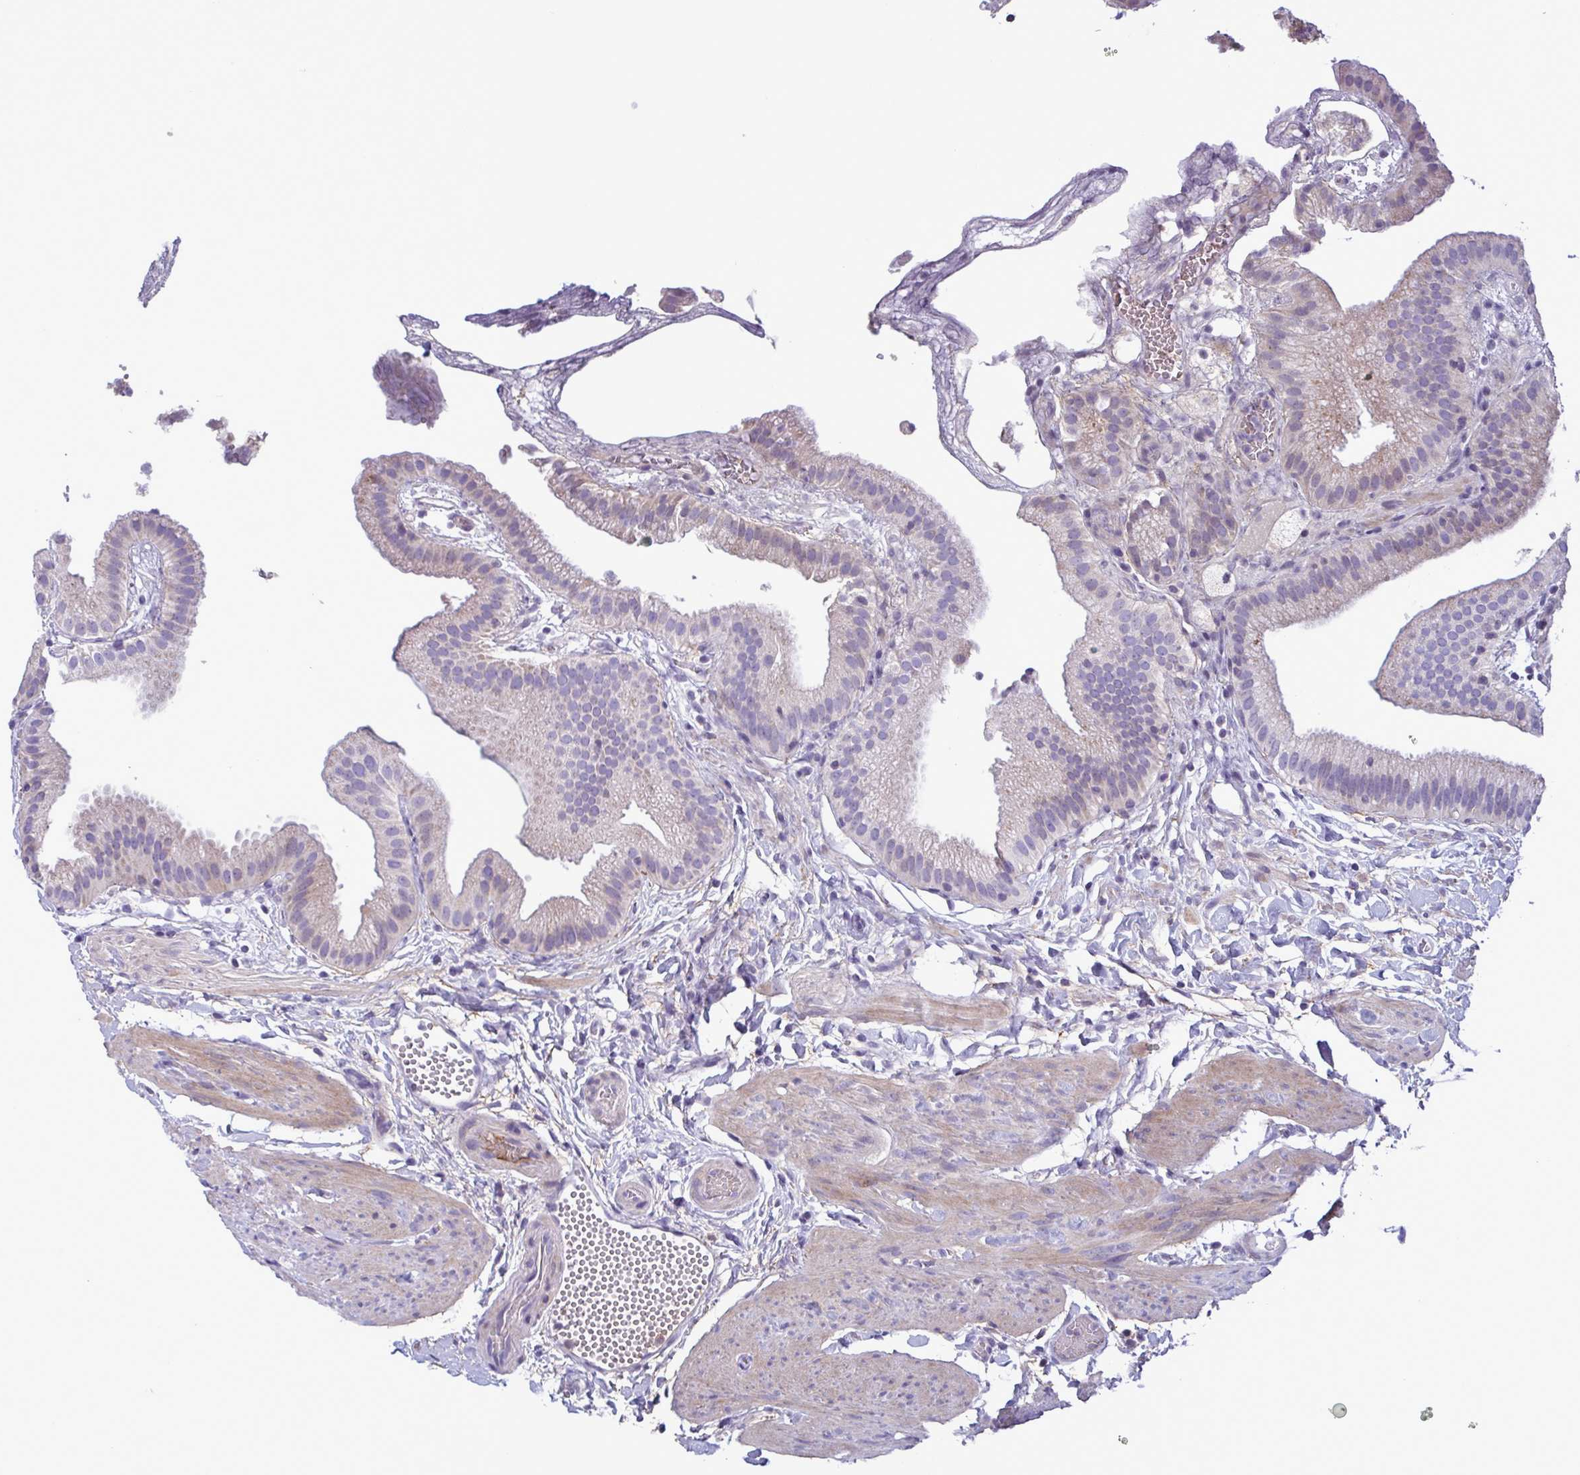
{"staining": {"intensity": "negative", "quantity": "none", "location": "none"}, "tissue": "gallbladder", "cell_type": "Glandular cells", "image_type": "normal", "snomed": [{"axis": "morphology", "description": "Normal tissue, NOS"}, {"axis": "topography", "description": "Gallbladder"}], "caption": "Glandular cells show no significant protein positivity in unremarkable gallbladder. Brightfield microscopy of immunohistochemistry stained with DAB (brown) and hematoxylin (blue), captured at high magnification.", "gene": "F13B", "patient": {"sex": "female", "age": 63}}